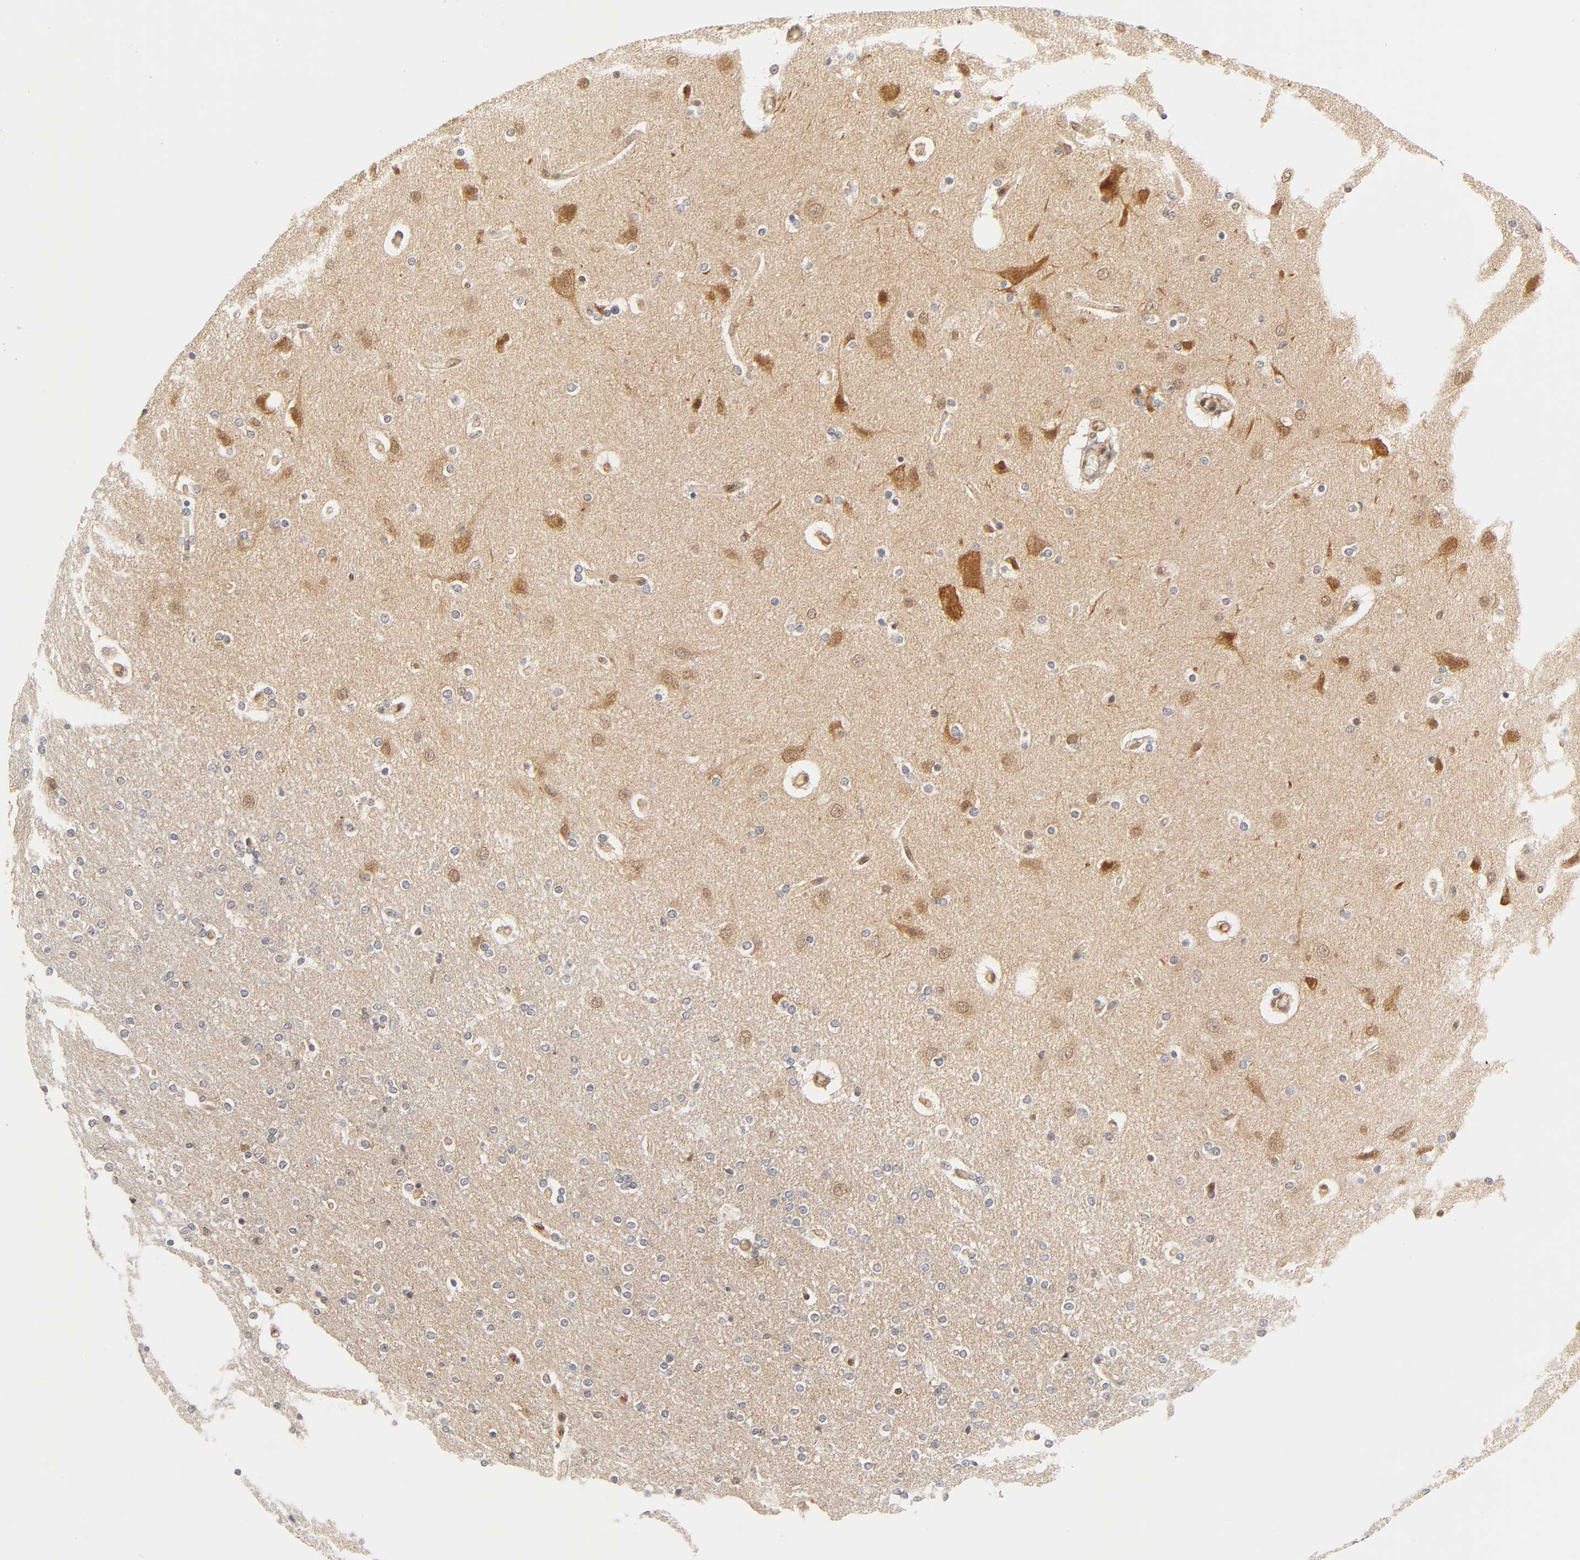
{"staining": {"intensity": "weak", "quantity": "<25%", "location": "cytoplasmic/membranous,nuclear"}, "tissue": "cerebral cortex", "cell_type": "Endothelial cells", "image_type": "normal", "snomed": [{"axis": "morphology", "description": "Normal tissue, NOS"}, {"axis": "topography", "description": "Cerebral cortex"}], "caption": "Immunohistochemical staining of benign human cerebral cortex displays no significant staining in endothelial cells.", "gene": "CDC37", "patient": {"sex": "female", "age": 54}}